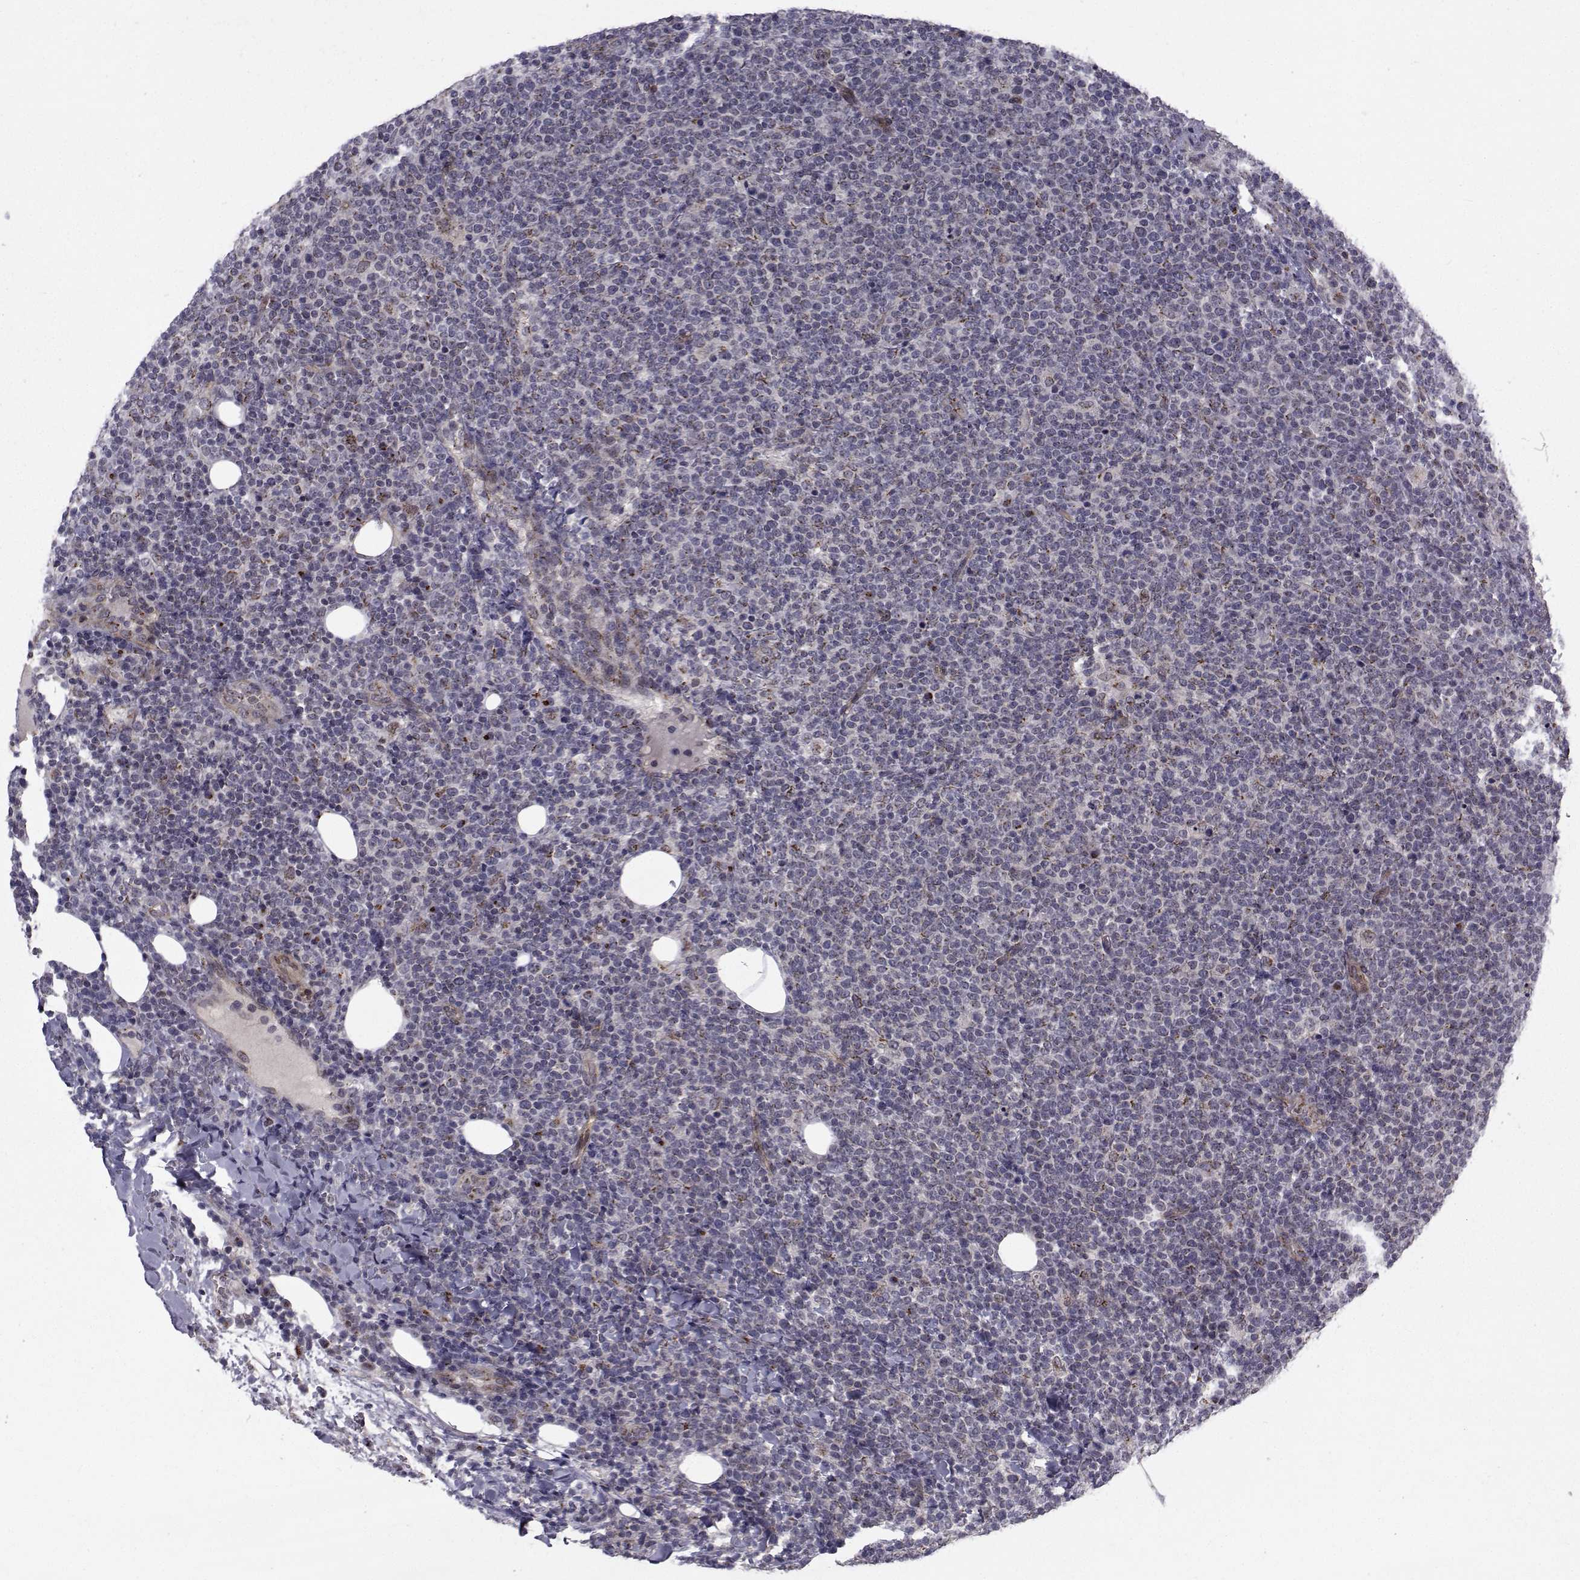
{"staining": {"intensity": "negative", "quantity": "none", "location": "none"}, "tissue": "lymphoma", "cell_type": "Tumor cells", "image_type": "cancer", "snomed": [{"axis": "morphology", "description": "Malignant lymphoma, non-Hodgkin's type, High grade"}, {"axis": "topography", "description": "Lymph node"}], "caption": "A micrograph of human lymphoma is negative for staining in tumor cells.", "gene": "ATP6V1C2", "patient": {"sex": "male", "age": 61}}